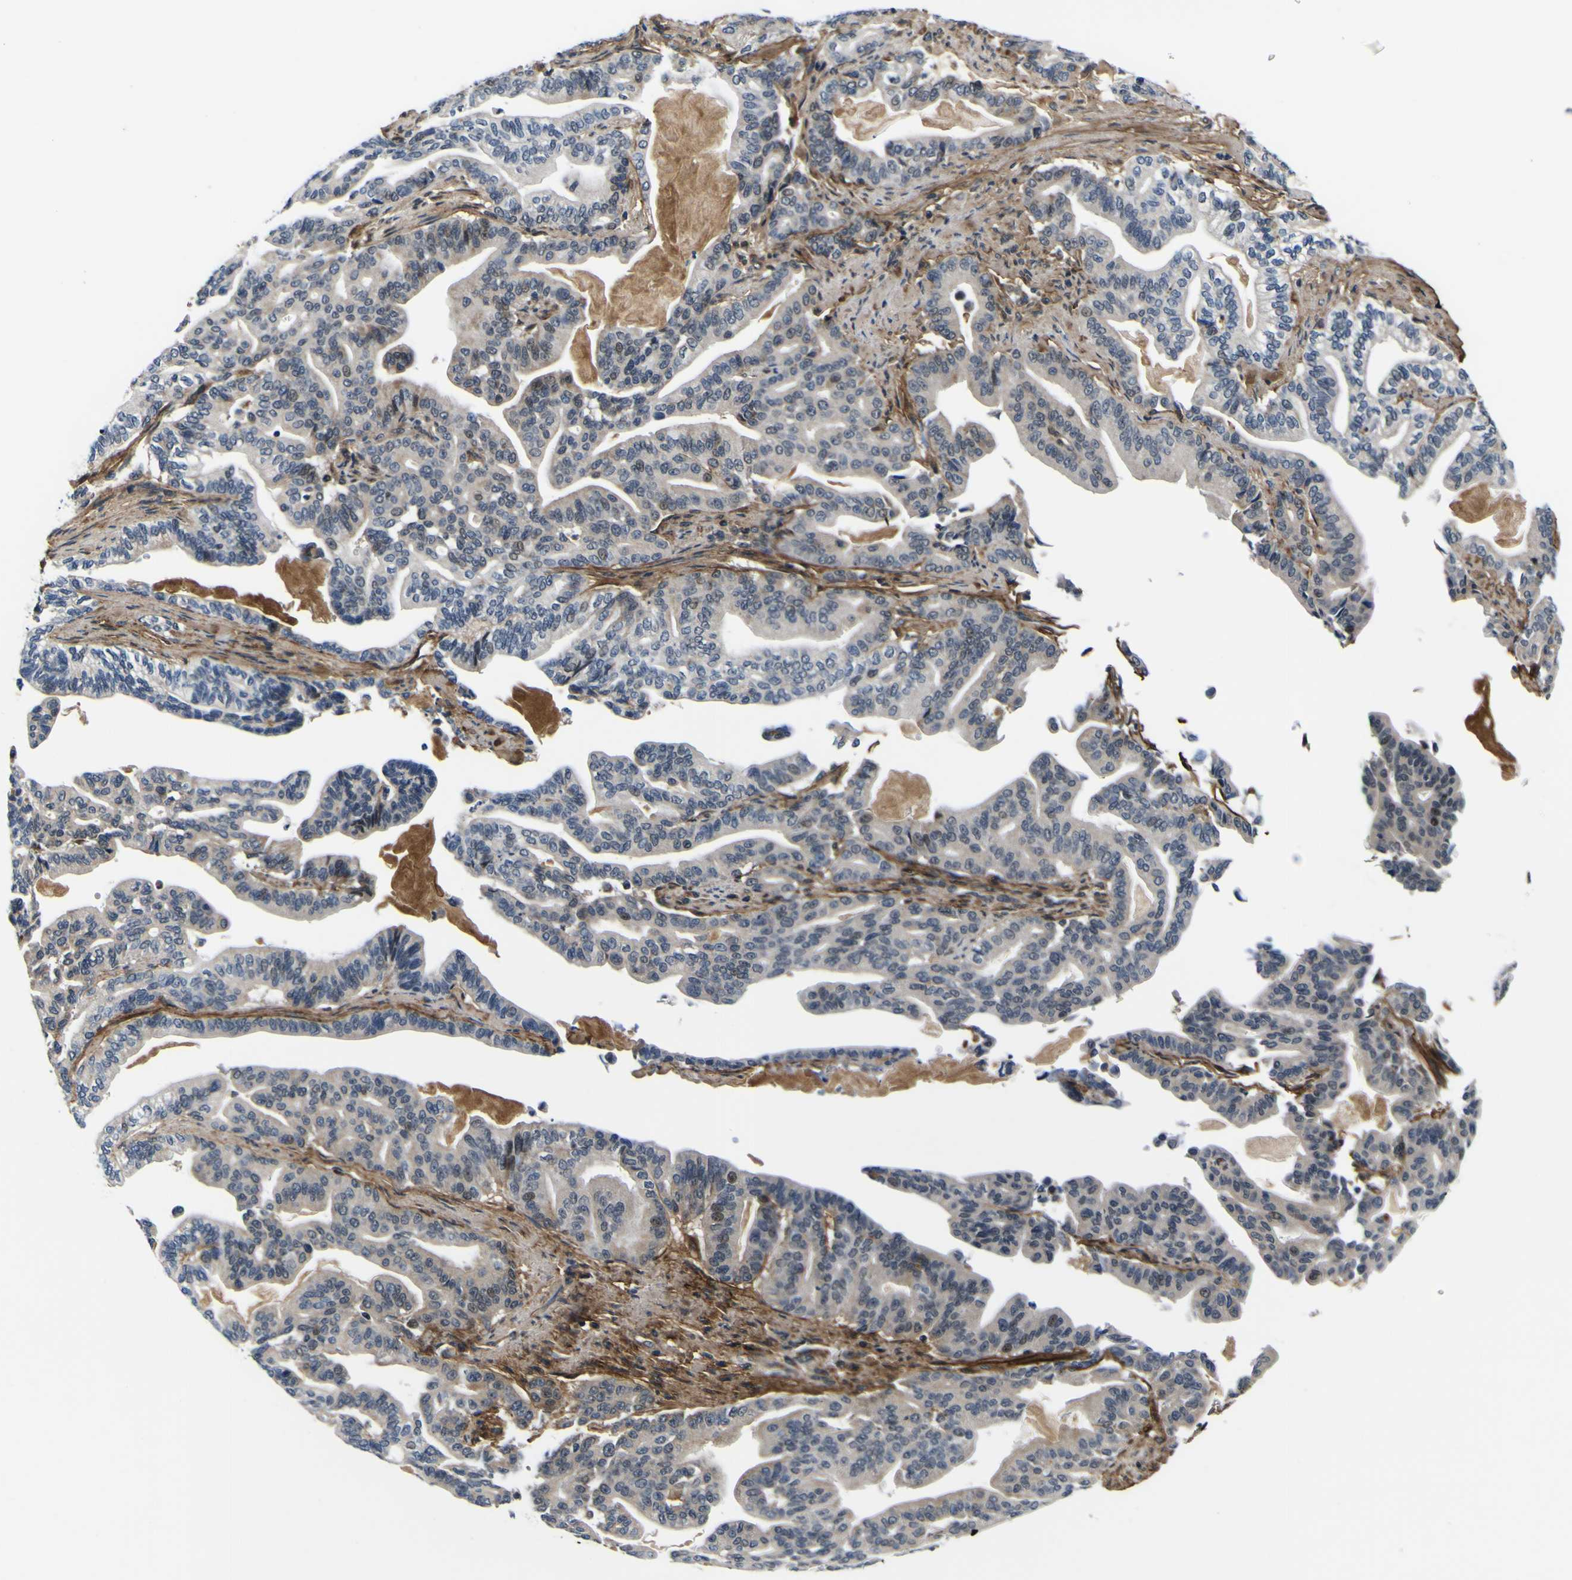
{"staining": {"intensity": "weak", "quantity": "<25%", "location": "cytoplasmic/membranous"}, "tissue": "pancreatic cancer", "cell_type": "Tumor cells", "image_type": "cancer", "snomed": [{"axis": "morphology", "description": "Adenocarcinoma, NOS"}, {"axis": "topography", "description": "Pancreas"}], "caption": "Pancreatic adenocarcinoma stained for a protein using immunohistochemistry displays no positivity tumor cells.", "gene": "POSTN", "patient": {"sex": "male", "age": 63}}